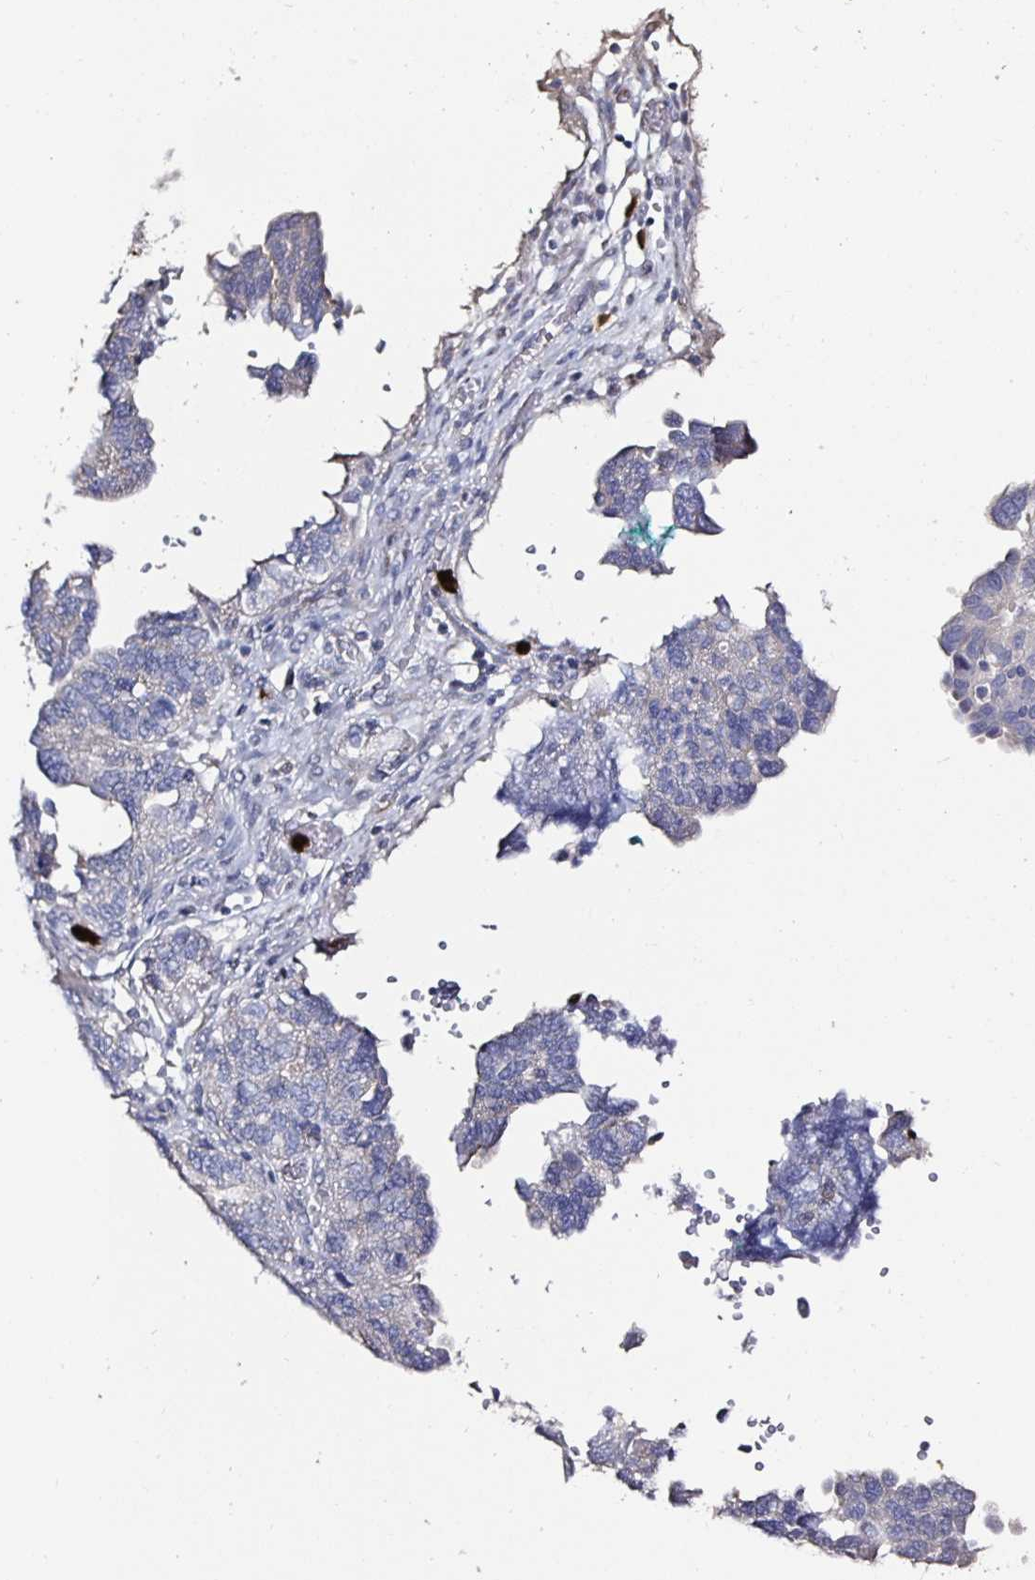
{"staining": {"intensity": "negative", "quantity": "none", "location": "none"}, "tissue": "ovarian cancer", "cell_type": "Tumor cells", "image_type": "cancer", "snomed": [{"axis": "morphology", "description": "Cystadenocarcinoma, serous, NOS"}, {"axis": "topography", "description": "Ovary"}], "caption": "This is an immunohistochemistry photomicrograph of human ovarian serous cystadenocarcinoma. There is no expression in tumor cells.", "gene": "TLR4", "patient": {"sex": "female", "age": 64}}